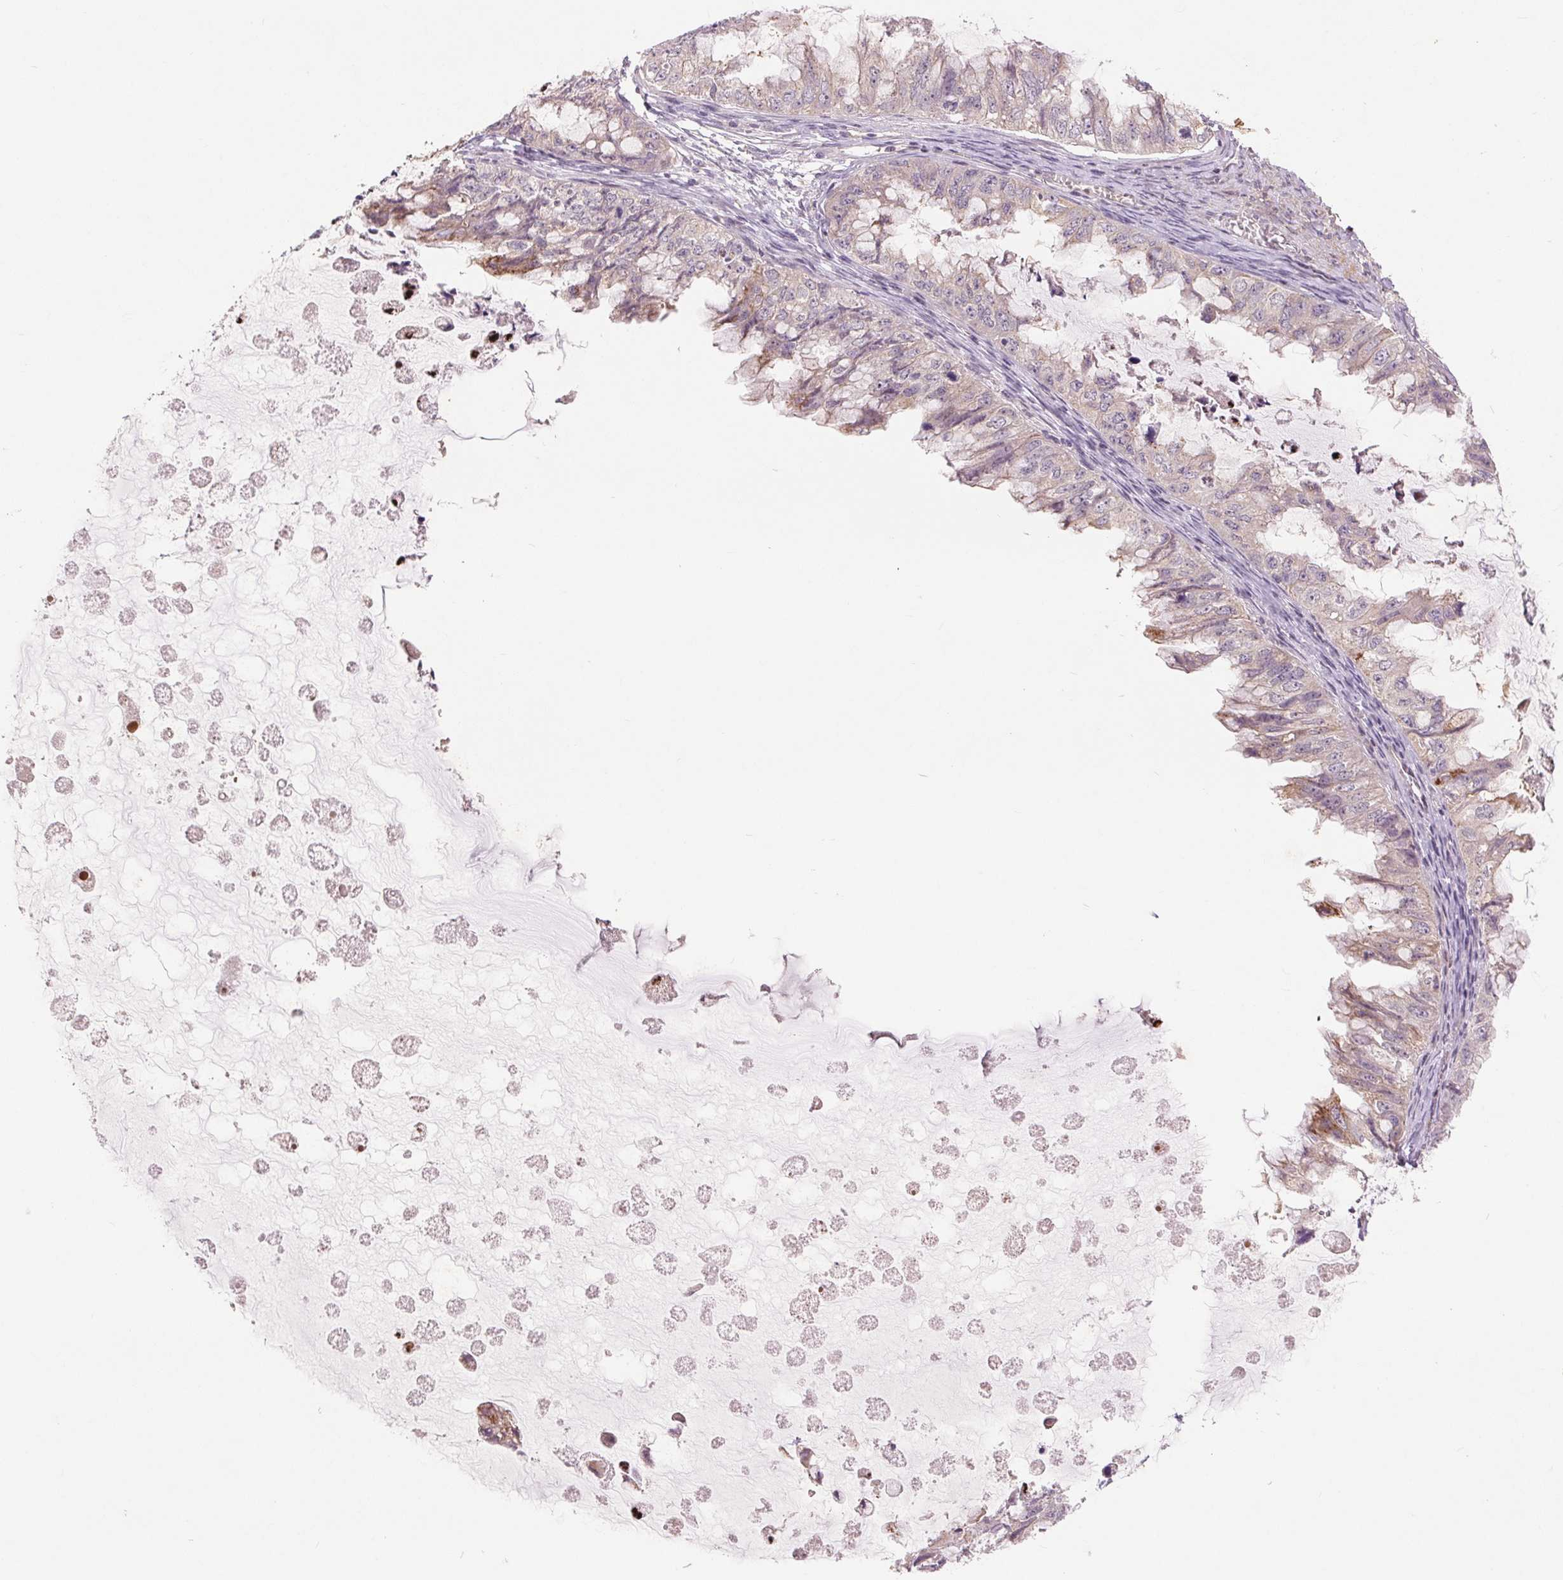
{"staining": {"intensity": "weak", "quantity": "<25%", "location": "cytoplasmic/membranous"}, "tissue": "ovarian cancer", "cell_type": "Tumor cells", "image_type": "cancer", "snomed": [{"axis": "morphology", "description": "Cystadenocarcinoma, mucinous, NOS"}, {"axis": "topography", "description": "Ovary"}], "caption": "This is a photomicrograph of immunohistochemistry (IHC) staining of mucinous cystadenocarcinoma (ovarian), which shows no staining in tumor cells.", "gene": "RANBP3L", "patient": {"sex": "female", "age": 72}}